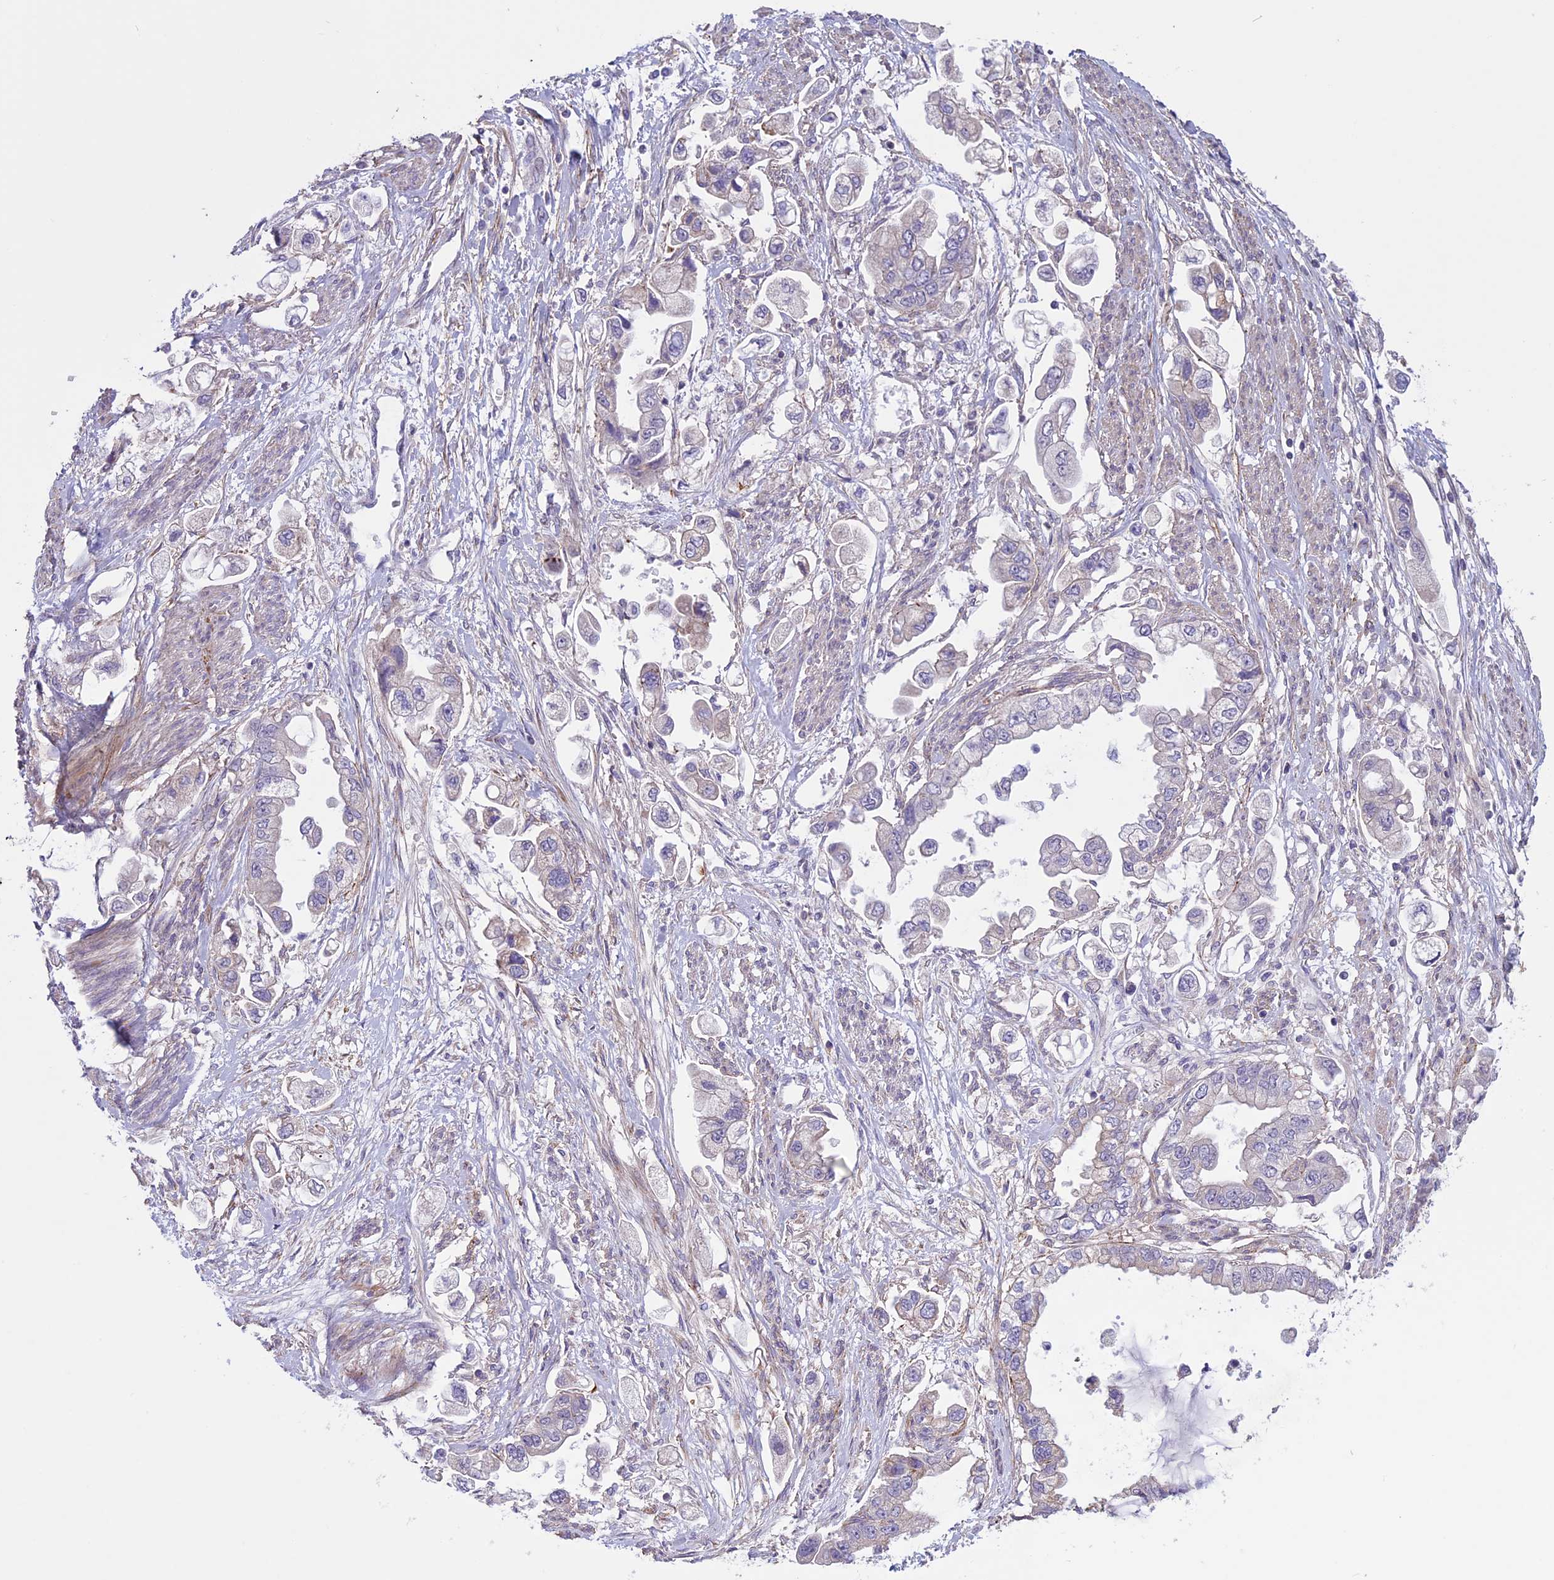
{"staining": {"intensity": "negative", "quantity": "none", "location": "none"}, "tissue": "stomach cancer", "cell_type": "Tumor cells", "image_type": "cancer", "snomed": [{"axis": "morphology", "description": "Adenocarcinoma, NOS"}, {"axis": "topography", "description": "Stomach"}], "caption": "Tumor cells are negative for brown protein staining in adenocarcinoma (stomach). (DAB (3,3'-diaminobenzidine) immunohistochemistry with hematoxylin counter stain).", "gene": "SPHKAP", "patient": {"sex": "male", "age": 62}}